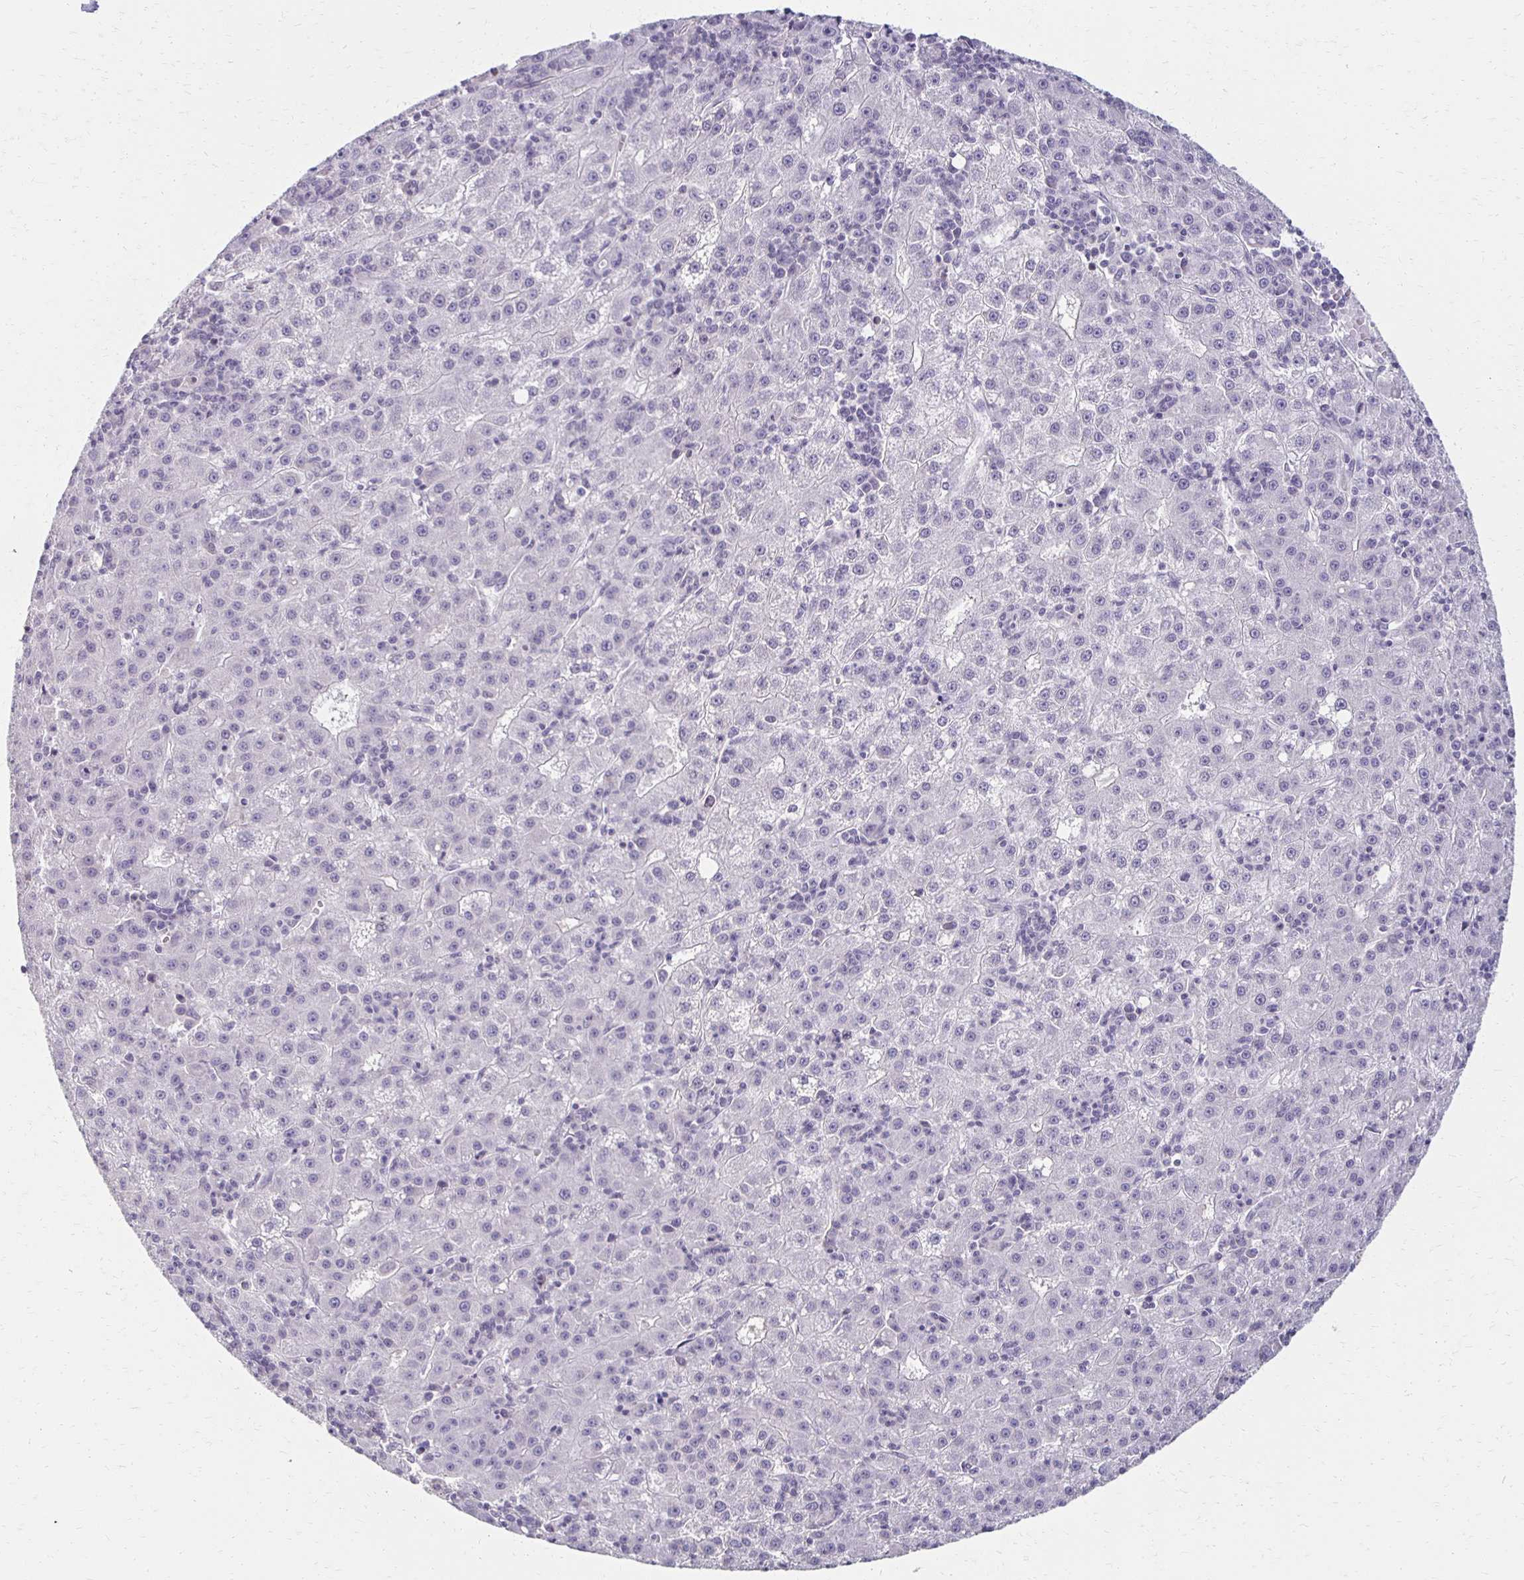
{"staining": {"intensity": "negative", "quantity": "none", "location": "none"}, "tissue": "liver cancer", "cell_type": "Tumor cells", "image_type": "cancer", "snomed": [{"axis": "morphology", "description": "Carcinoma, Hepatocellular, NOS"}, {"axis": "topography", "description": "Liver"}], "caption": "This is an IHC histopathology image of human liver cancer. There is no positivity in tumor cells.", "gene": "FOXO4", "patient": {"sex": "male", "age": 76}}